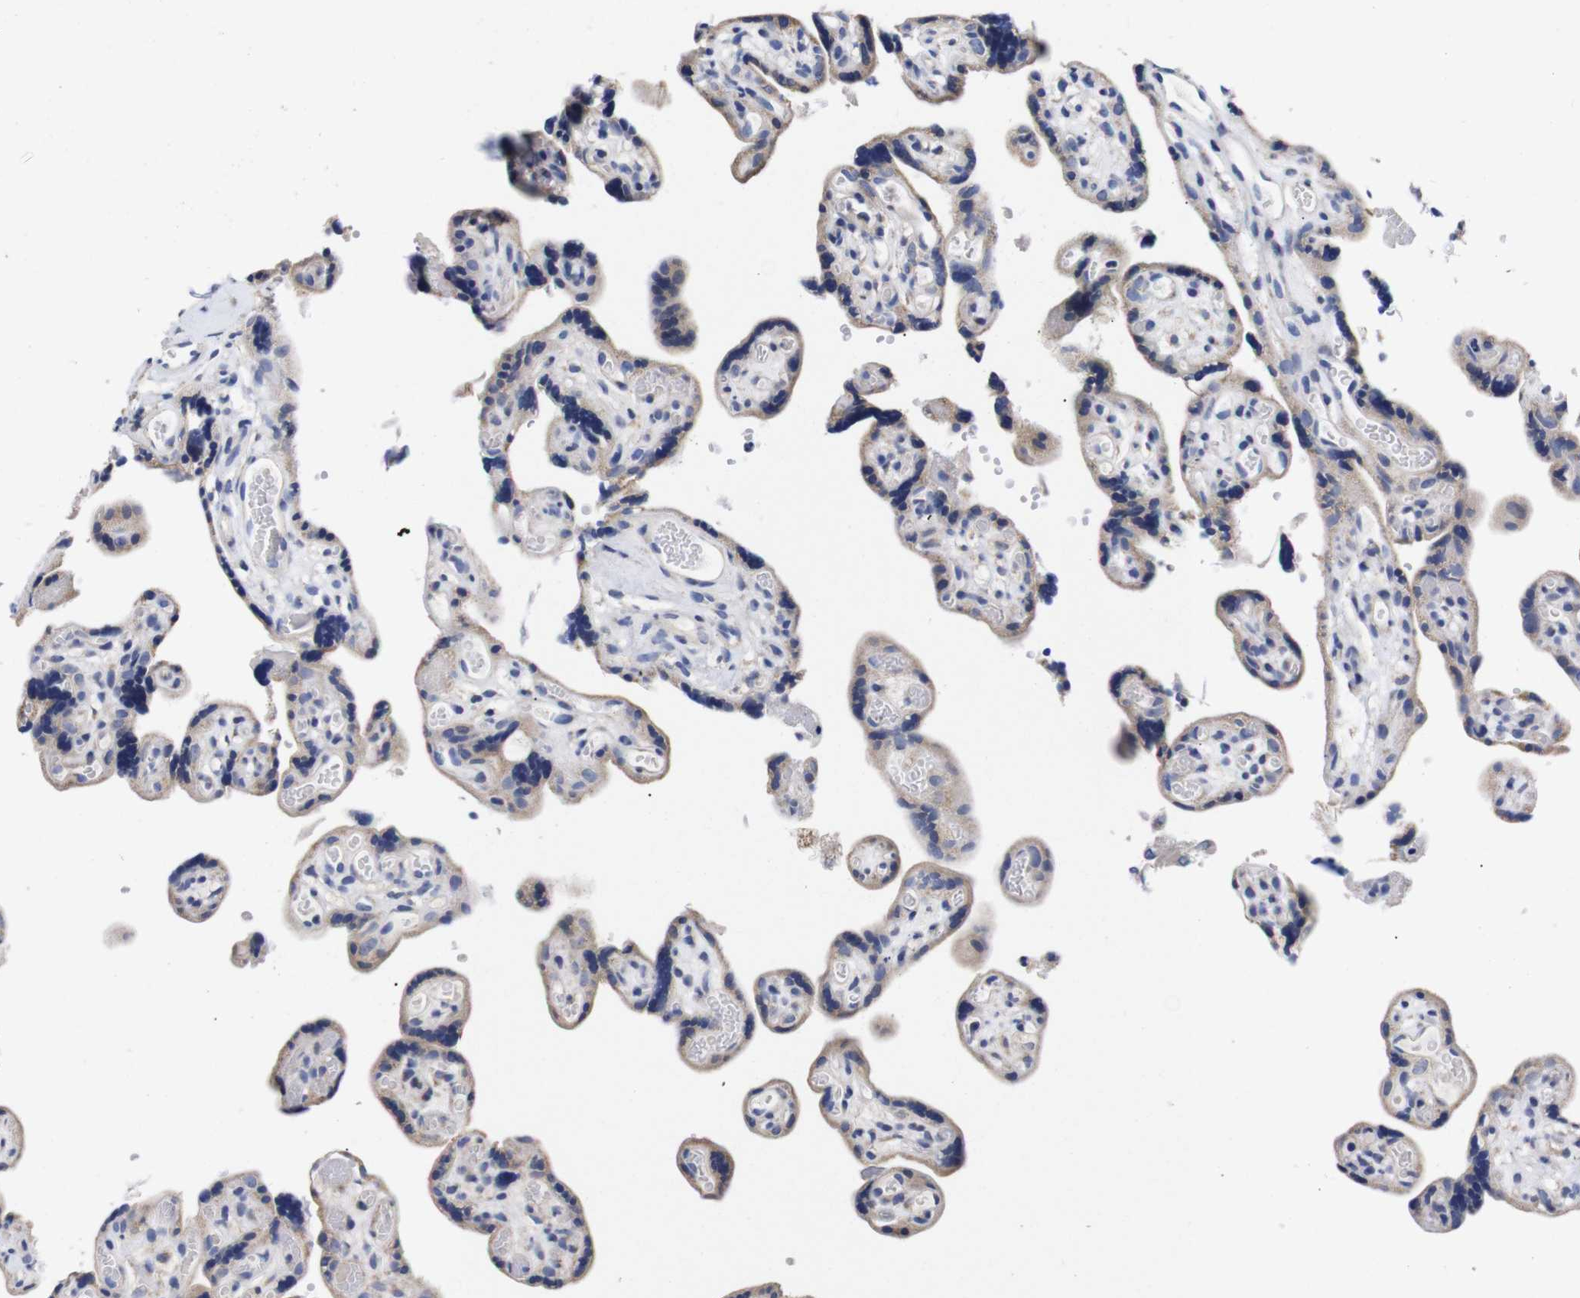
{"staining": {"intensity": "weak", "quantity": ">75%", "location": "cytoplasmic/membranous"}, "tissue": "placenta", "cell_type": "Decidual cells", "image_type": "normal", "snomed": [{"axis": "morphology", "description": "Normal tissue, NOS"}, {"axis": "topography", "description": "Placenta"}], "caption": "Decidual cells display low levels of weak cytoplasmic/membranous expression in approximately >75% of cells in benign human placenta. (brown staining indicates protein expression, while blue staining denotes nuclei).", "gene": "OPN3", "patient": {"sex": "female", "age": 30}}